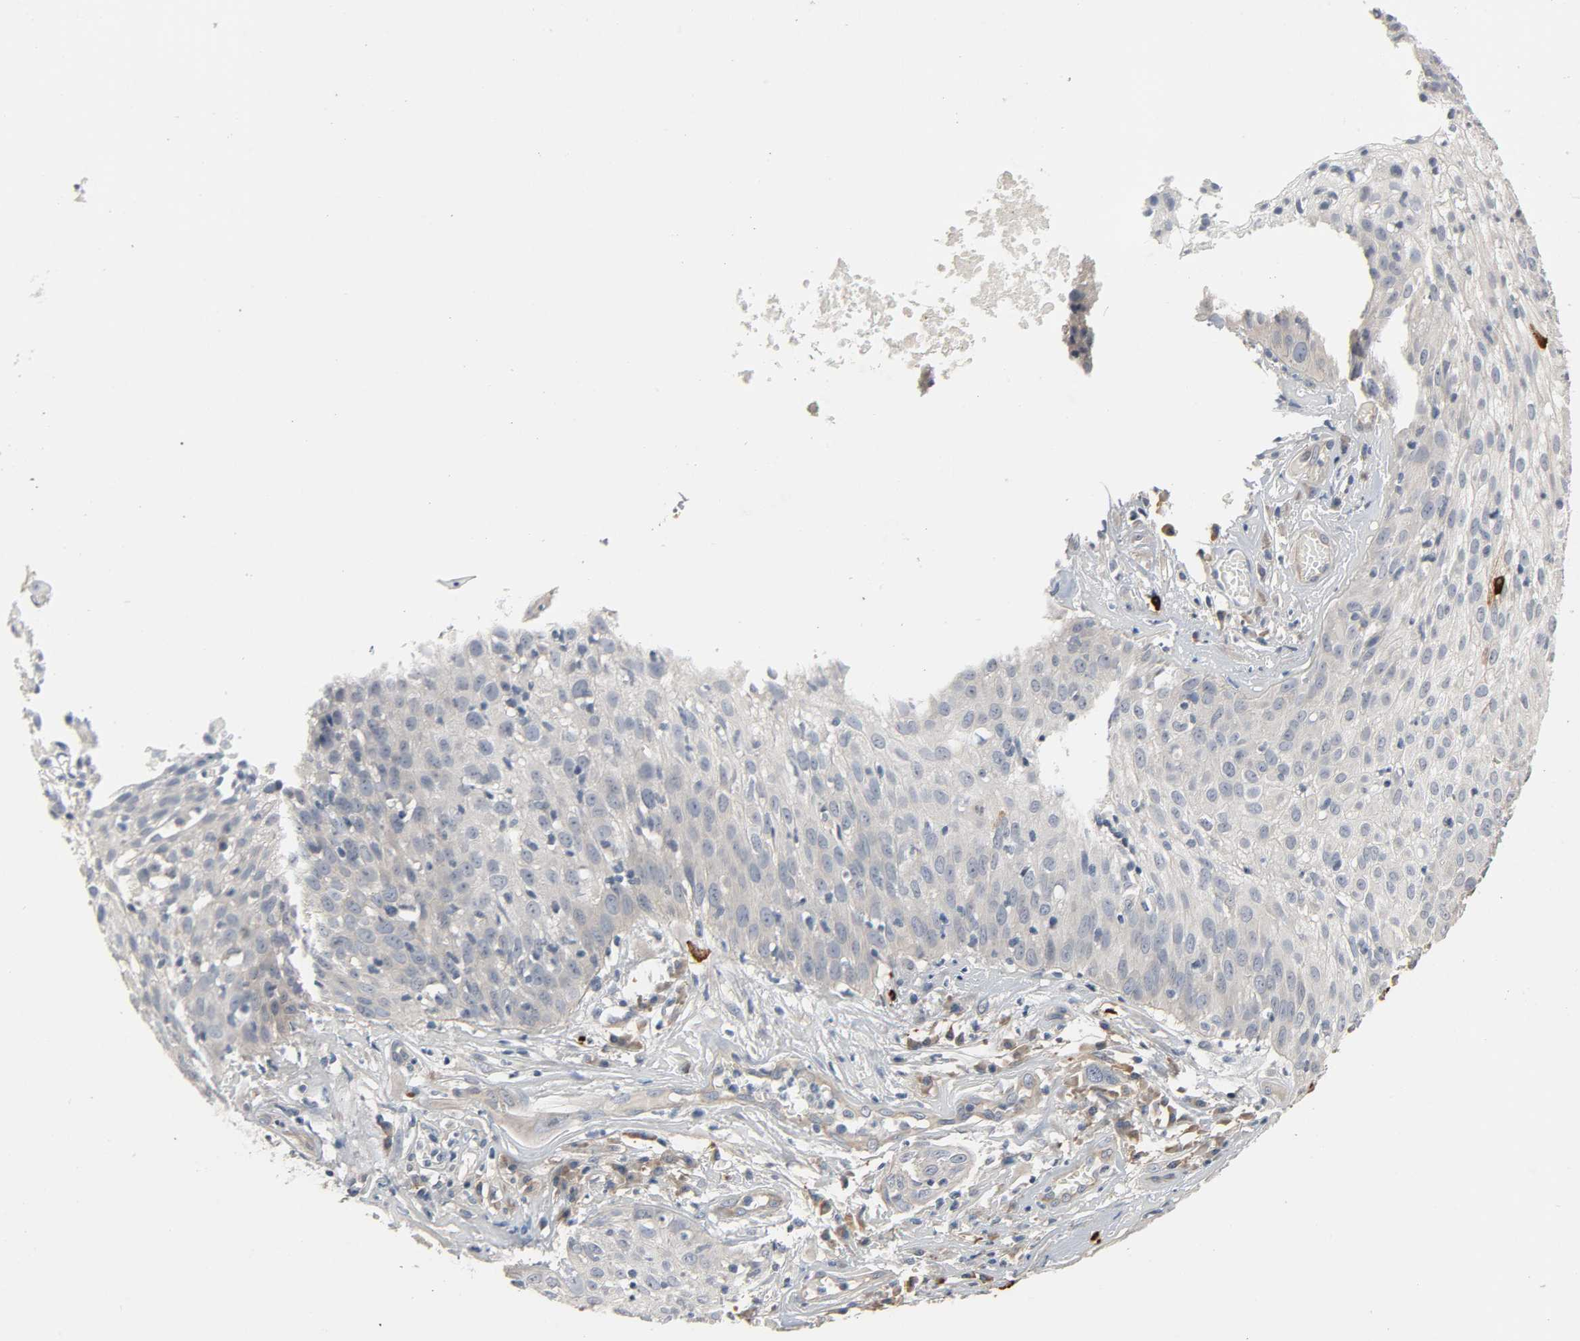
{"staining": {"intensity": "negative", "quantity": "none", "location": "none"}, "tissue": "skin cancer", "cell_type": "Tumor cells", "image_type": "cancer", "snomed": [{"axis": "morphology", "description": "Squamous cell carcinoma, NOS"}, {"axis": "topography", "description": "Skin"}], "caption": "High power microscopy histopathology image of an immunohistochemistry image of squamous cell carcinoma (skin), revealing no significant expression in tumor cells.", "gene": "LIMCH1", "patient": {"sex": "male", "age": 65}}